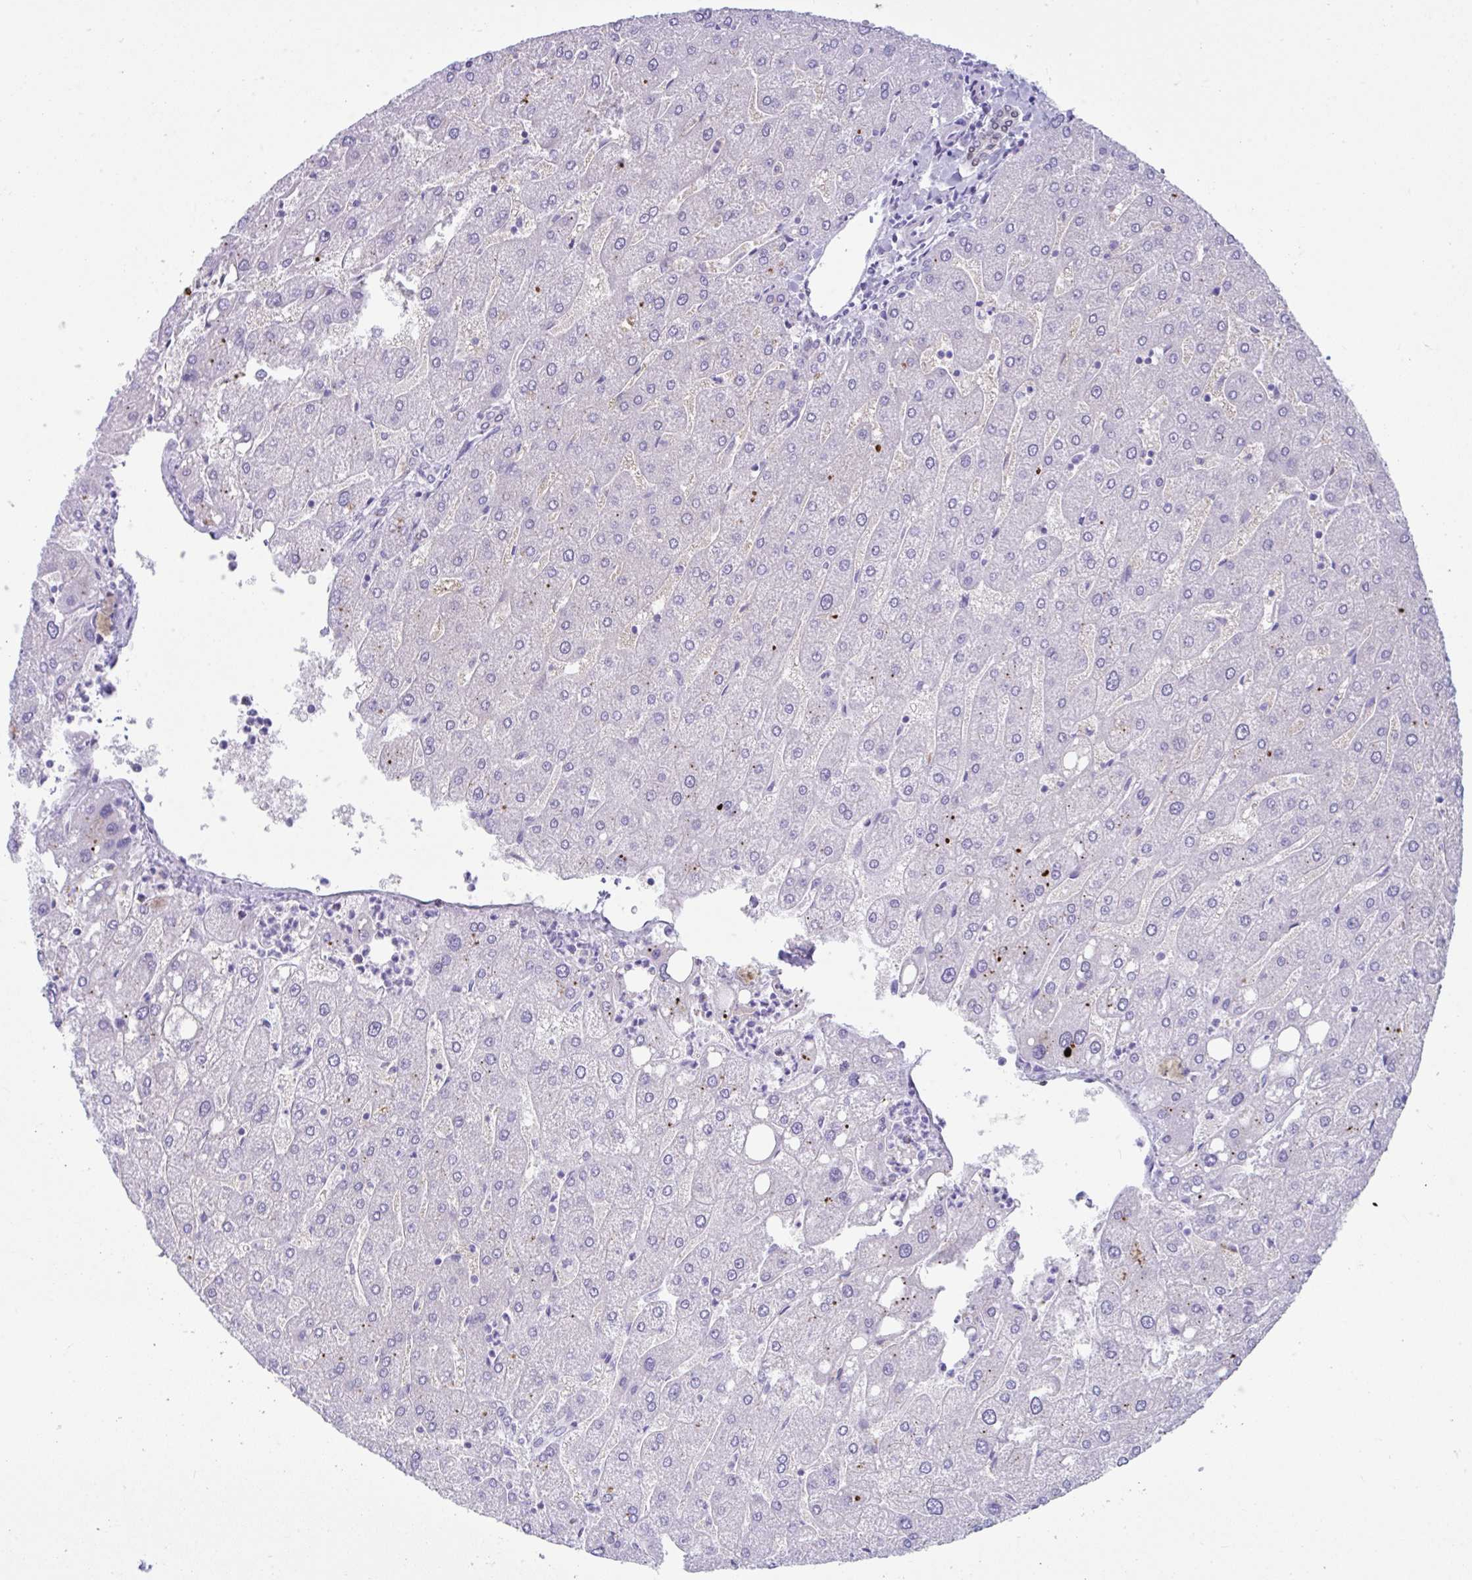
{"staining": {"intensity": "negative", "quantity": "none", "location": "none"}, "tissue": "liver", "cell_type": "Cholangiocytes", "image_type": "normal", "snomed": [{"axis": "morphology", "description": "Normal tissue, NOS"}, {"axis": "topography", "description": "Liver"}], "caption": "Cholangiocytes show no significant staining in unremarkable liver.", "gene": "PSCA", "patient": {"sex": "male", "age": 67}}